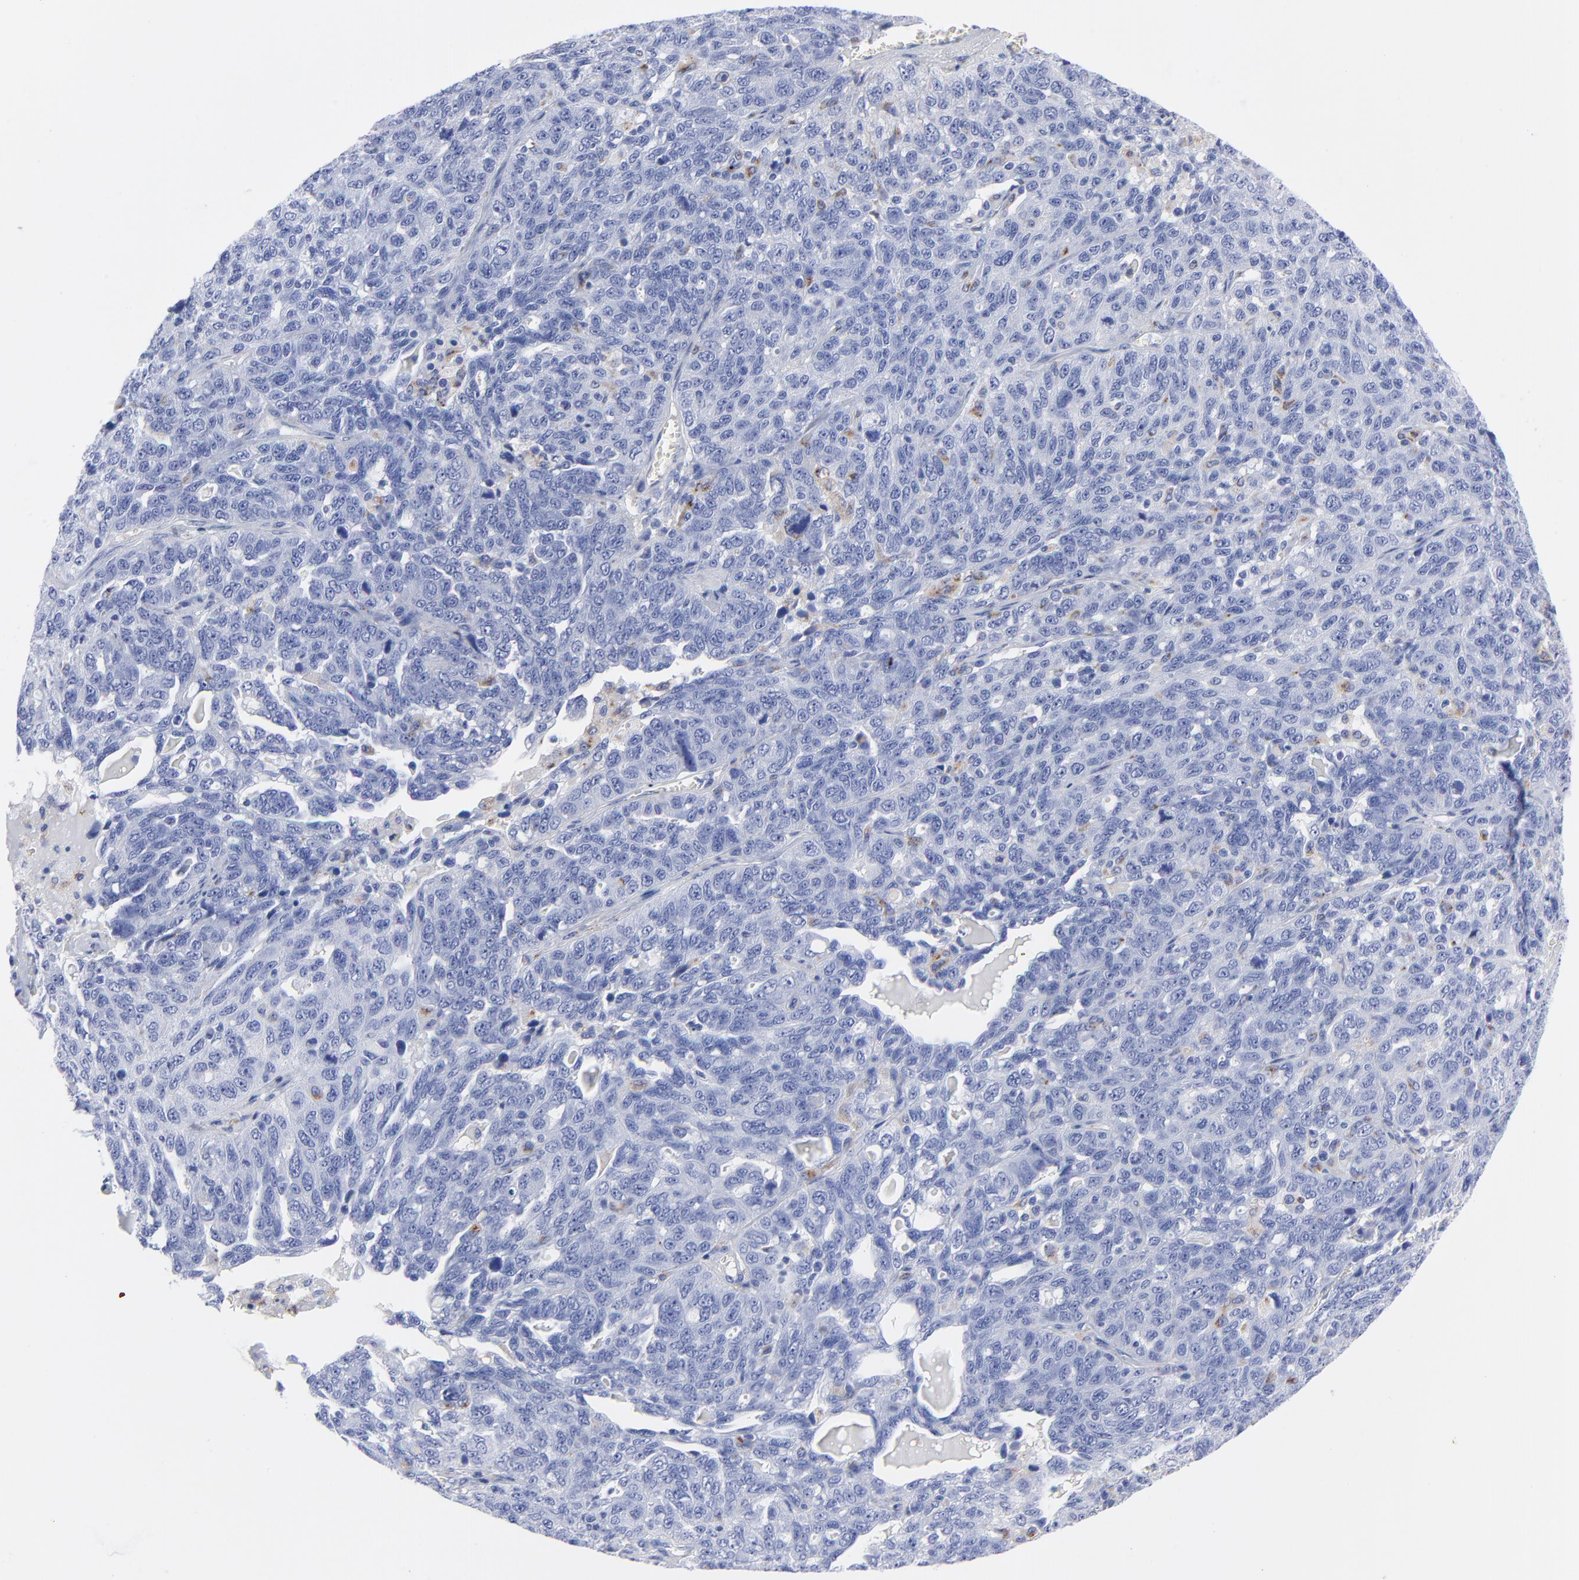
{"staining": {"intensity": "moderate", "quantity": "<25%", "location": "cytoplasmic/membranous"}, "tissue": "ovarian cancer", "cell_type": "Tumor cells", "image_type": "cancer", "snomed": [{"axis": "morphology", "description": "Cystadenocarcinoma, serous, NOS"}, {"axis": "topography", "description": "Ovary"}], "caption": "Brown immunohistochemical staining in ovarian cancer (serous cystadenocarcinoma) shows moderate cytoplasmic/membranous positivity in approximately <25% of tumor cells.", "gene": "CPVL", "patient": {"sex": "female", "age": 71}}